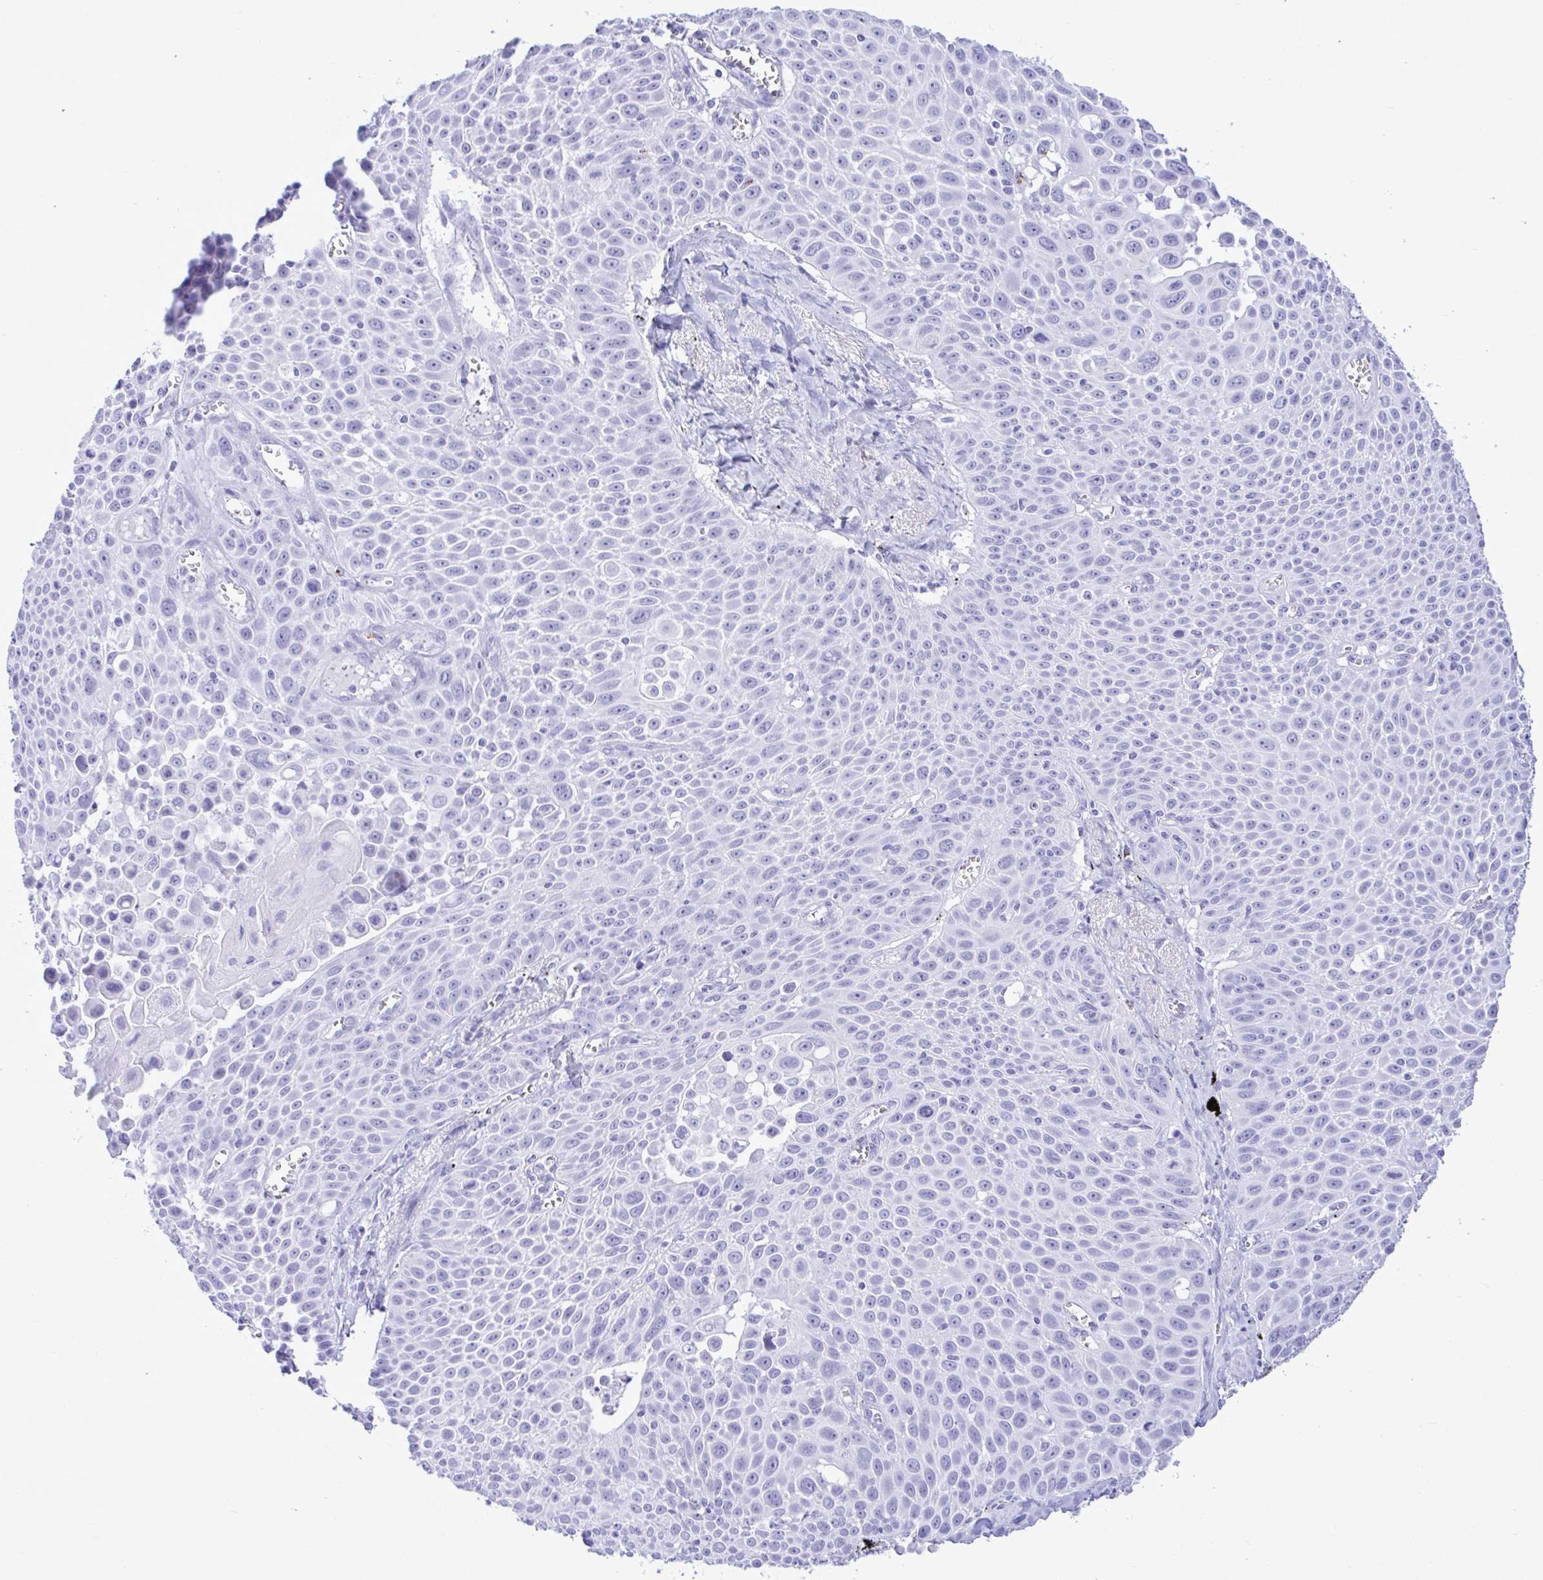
{"staining": {"intensity": "negative", "quantity": "none", "location": "none"}, "tissue": "lung cancer", "cell_type": "Tumor cells", "image_type": "cancer", "snomed": [{"axis": "morphology", "description": "Squamous cell carcinoma, NOS"}, {"axis": "morphology", "description": "Squamous cell carcinoma, metastatic, NOS"}, {"axis": "topography", "description": "Lymph node"}, {"axis": "topography", "description": "Lung"}], "caption": "High power microscopy photomicrograph of an IHC histopathology image of lung squamous cell carcinoma, revealing no significant staining in tumor cells.", "gene": "SELENOV", "patient": {"sex": "female", "age": 62}}